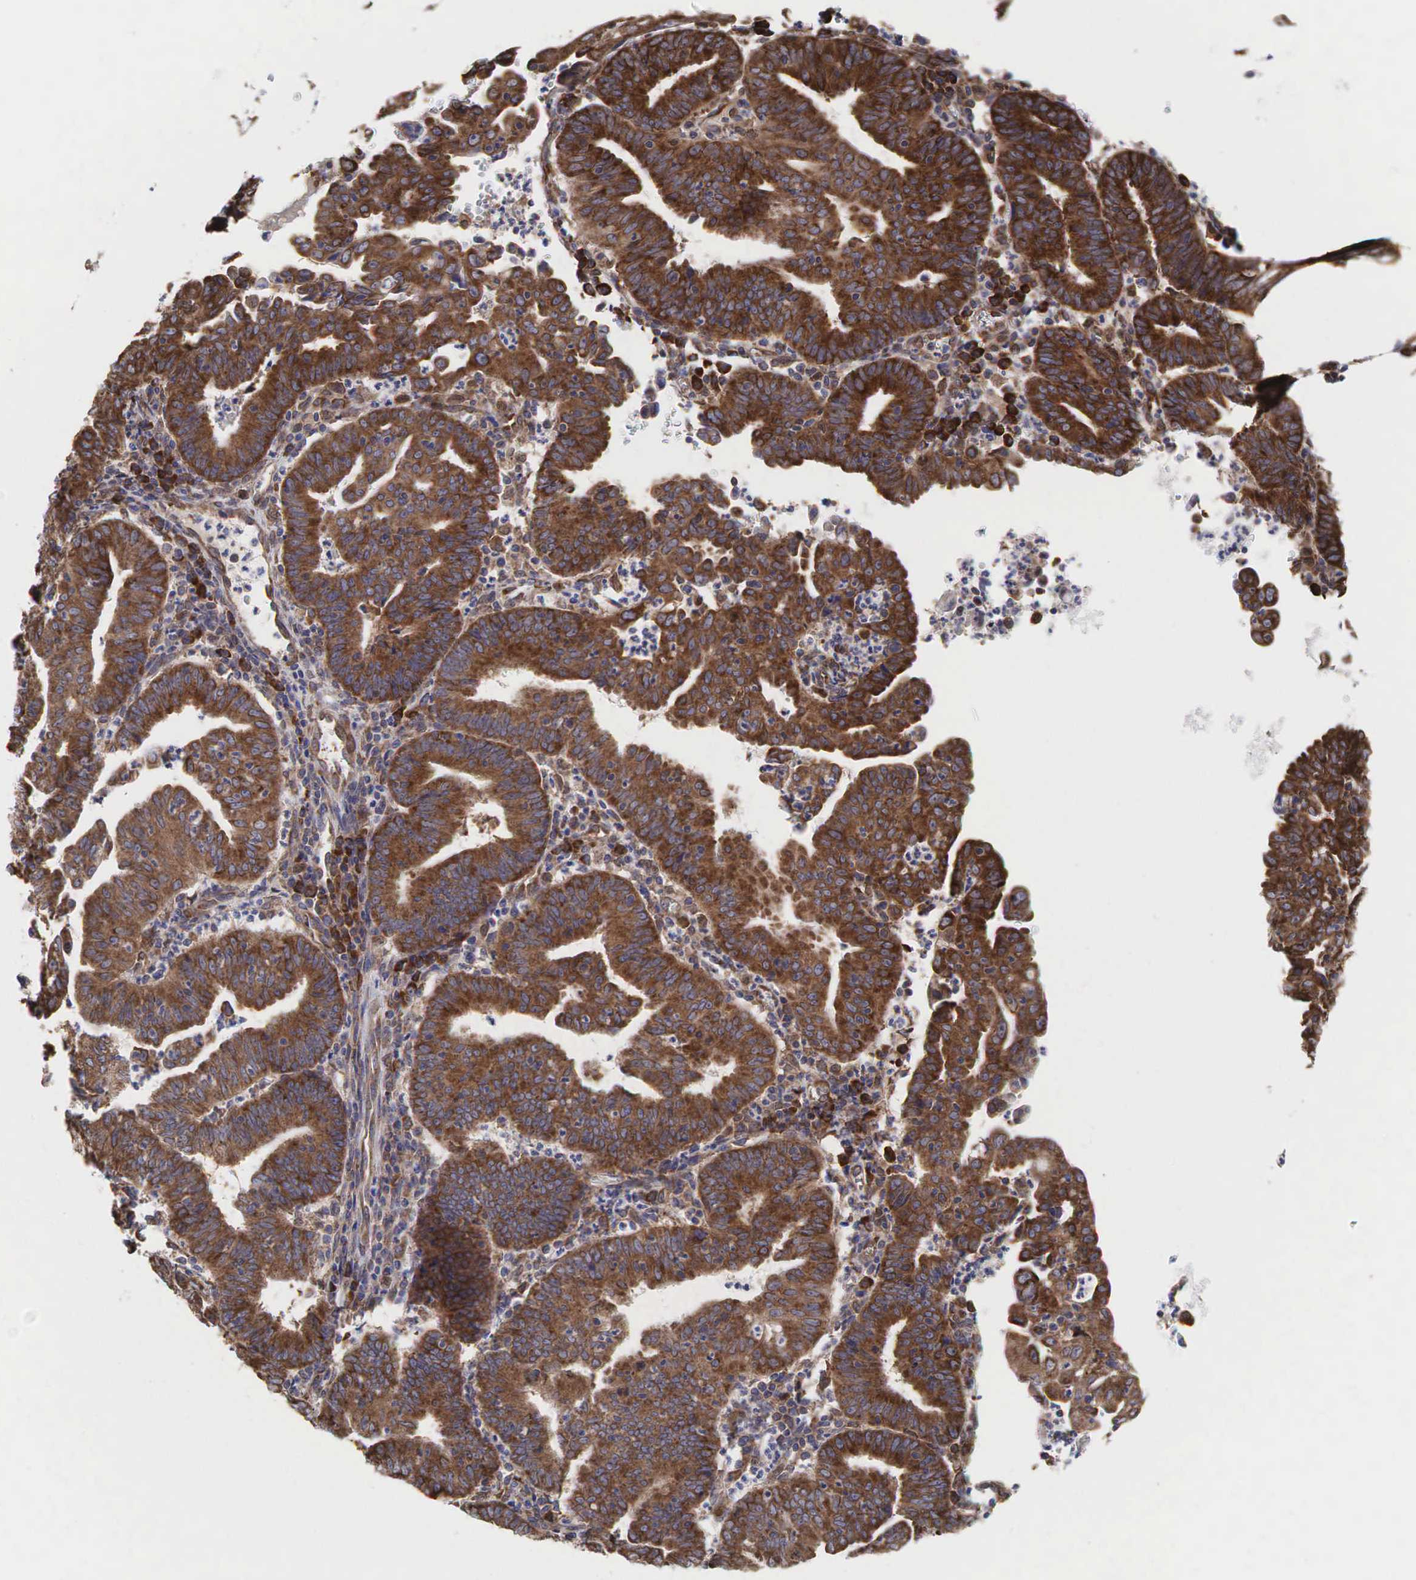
{"staining": {"intensity": "moderate", "quantity": ">75%", "location": "cytoplasmic/membranous"}, "tissue": "endometrial cancer", "cell_type": "Tumor cells", "image_type": "cancer", "snomed": [{"axis": "morphology", "description": "Adenocarcinoma, NOS"}, {"axis": "topography", "description": "Endometrium"}], "caption": "There is medium levels of moderate cytoplasmic/membranous staining in tumor cells of endometrial adenocarcinoma, as demonstrated by immunohistochemical staining (brown color).", "gene": "PABPC5", "patient": {"sex": "female", "age": 60}}